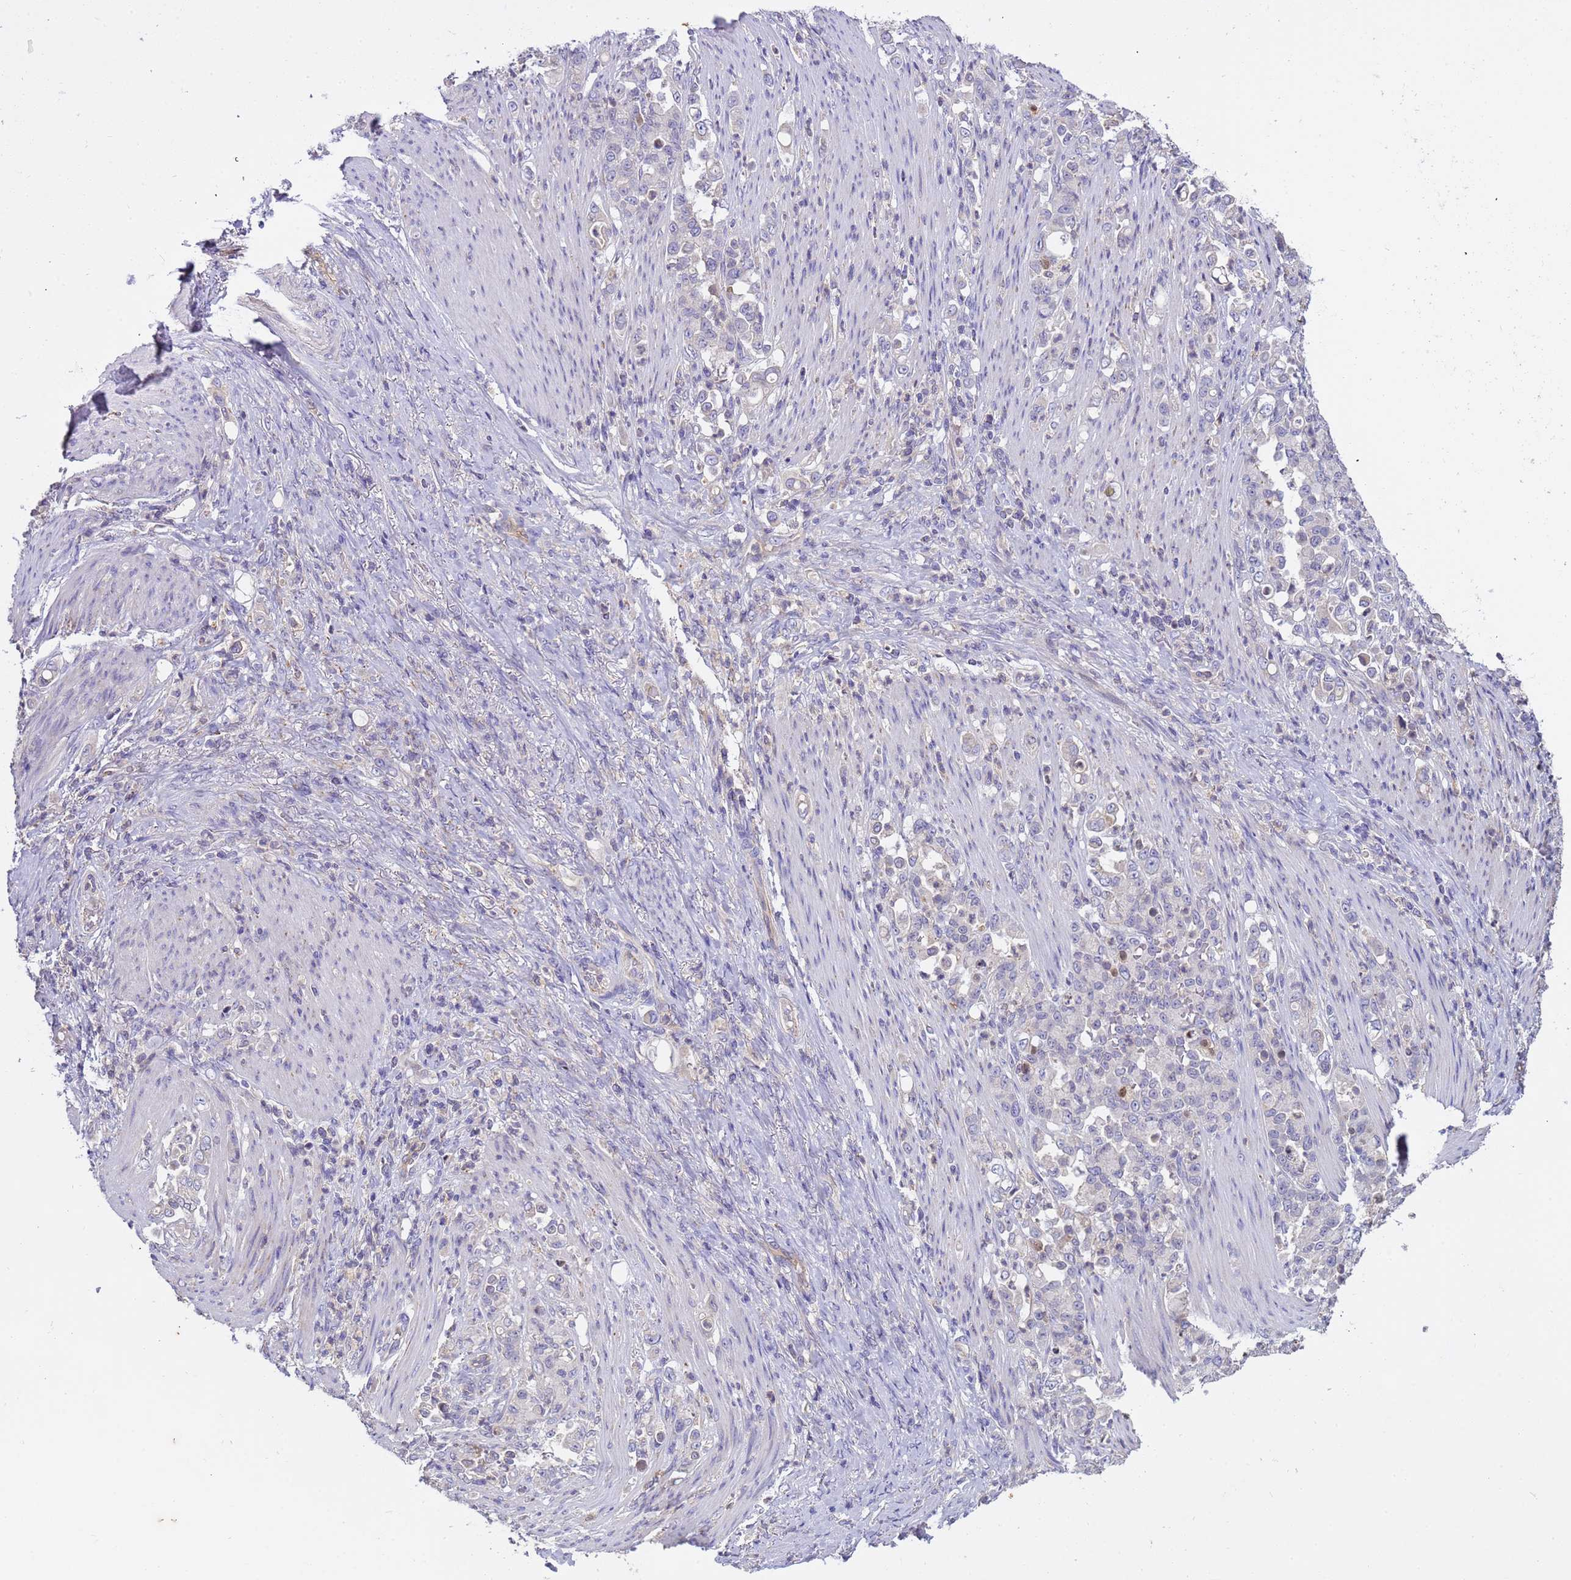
{"staining": {"intensity": "negative", "quantity": "none", "location": "none"}, "tissue": "stomach cancer", "cell_type": "Tumor cells", "image_type": "cancer", "snomed": [{"axis": "morphology", "description": "Normal tissue, NOS"}, {"axis": "morphology", "description": "Adenocarcinoma, NOS"}, {"axis": "topography", "description": "Stomach"}], "caption": "Immunohistochemistry (IHC) image of neoplastic tissue: human stomach cancer stained with DAB (3,3'-diaminobenzidine) shows no significant protein expression in tumor cells.", "gene": "PLCXD3", "patient": {"sex": "female", "age": 79}}